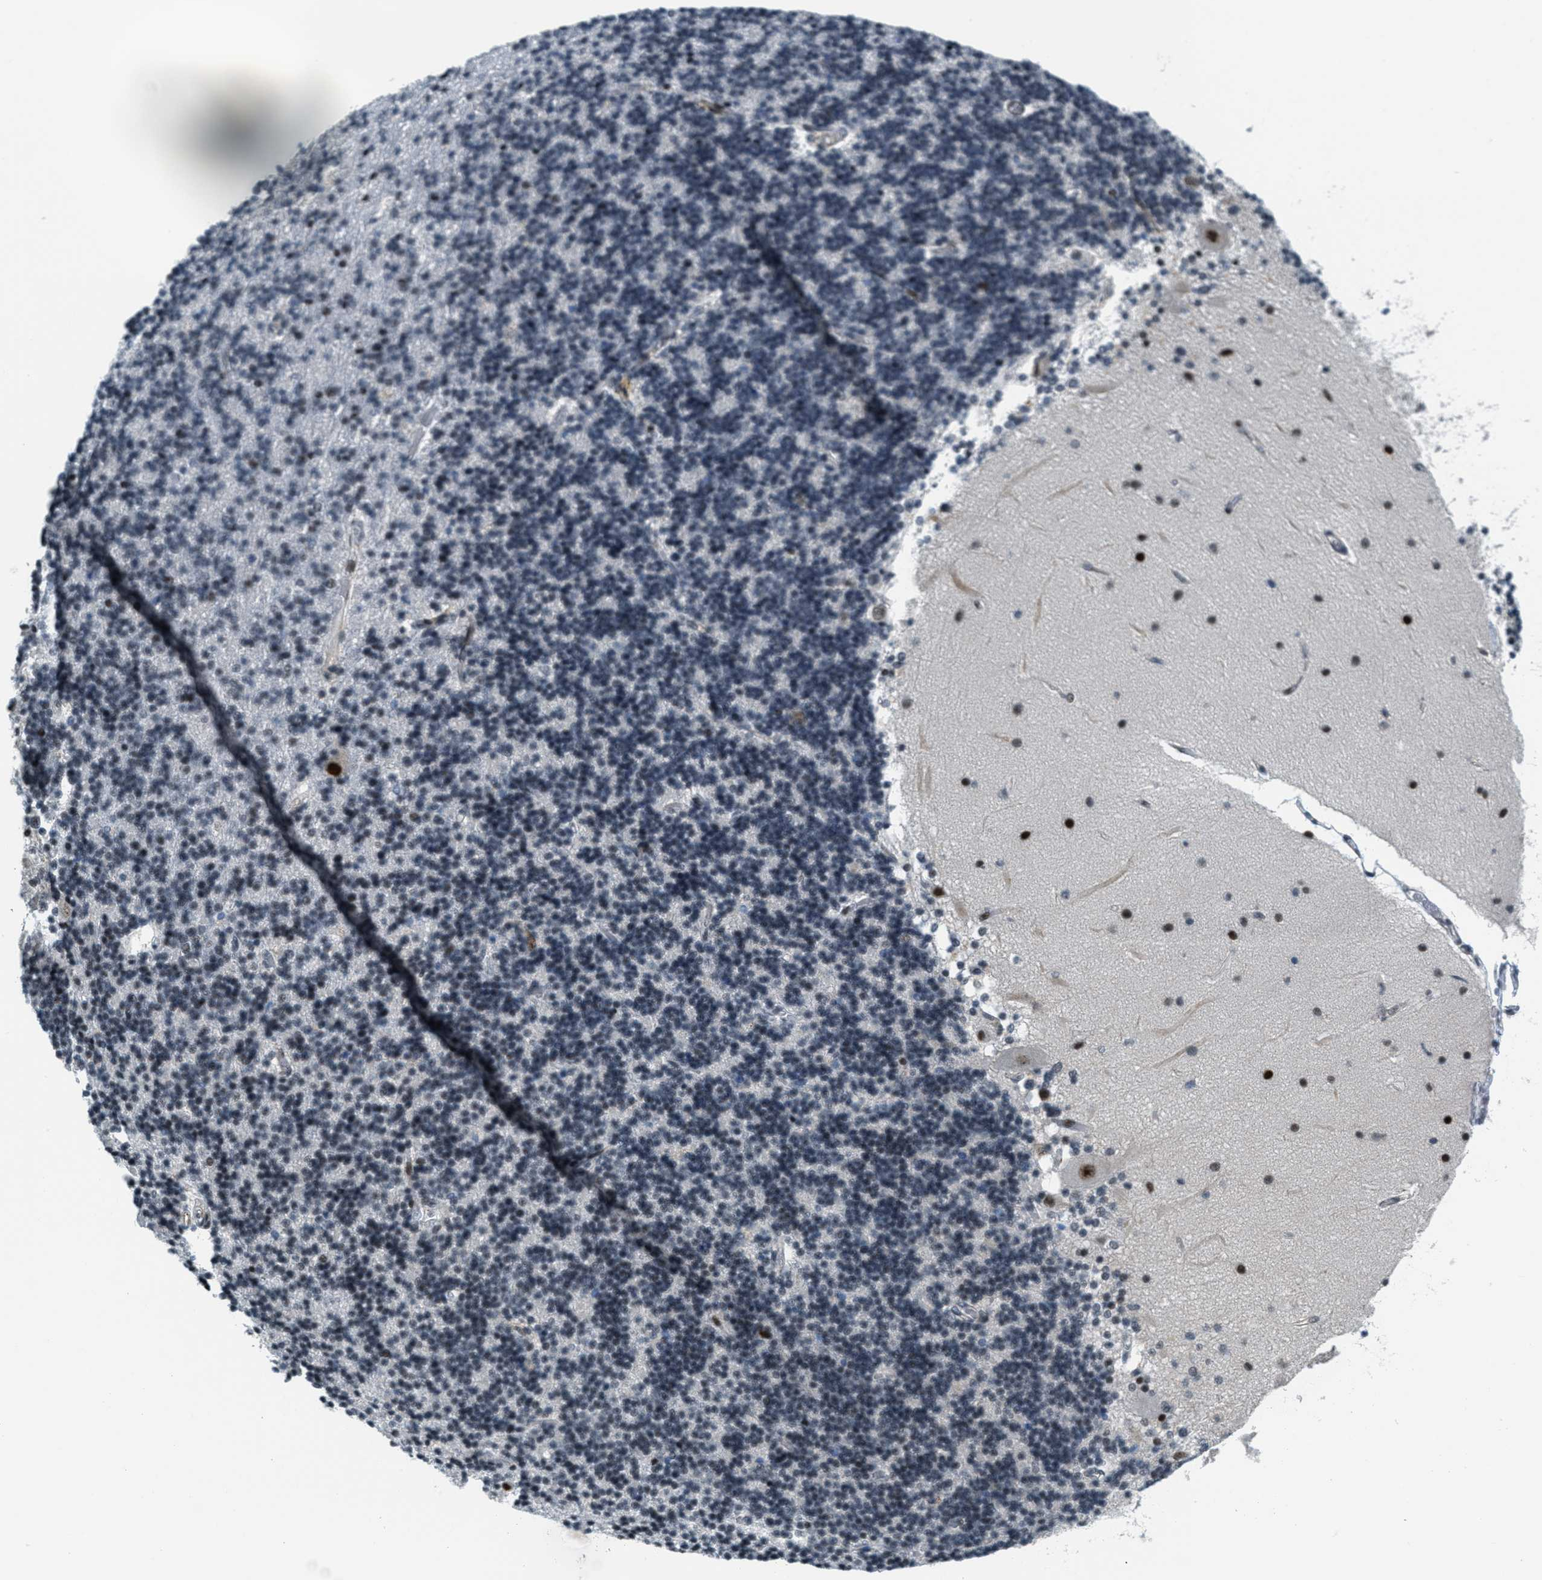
{"staining": {"intensity": "weak", "quantity": "<25%", "location": "nuclear"}, "tissue": "cerebellum", "cell_type": "Cells in granular layer", "image_type": "normal", "snomed": [{"axis": "morphology", "description": "Normal tissue, NOS"}, {"axis": "topography", "description": "Cerebellum"}], "caption": "Immunohistochemical staining of benign human cerebellum exhibits no significant expression in cells in granular layer. Brightfield microscopy of IHC stained with DAB (3,3'-diaminobenzidine) (brown) and hematoxylin (blue), captured at high magnification.", "gene": "ZDHHC23", "patient": {"sex": "female", "age": 54}}